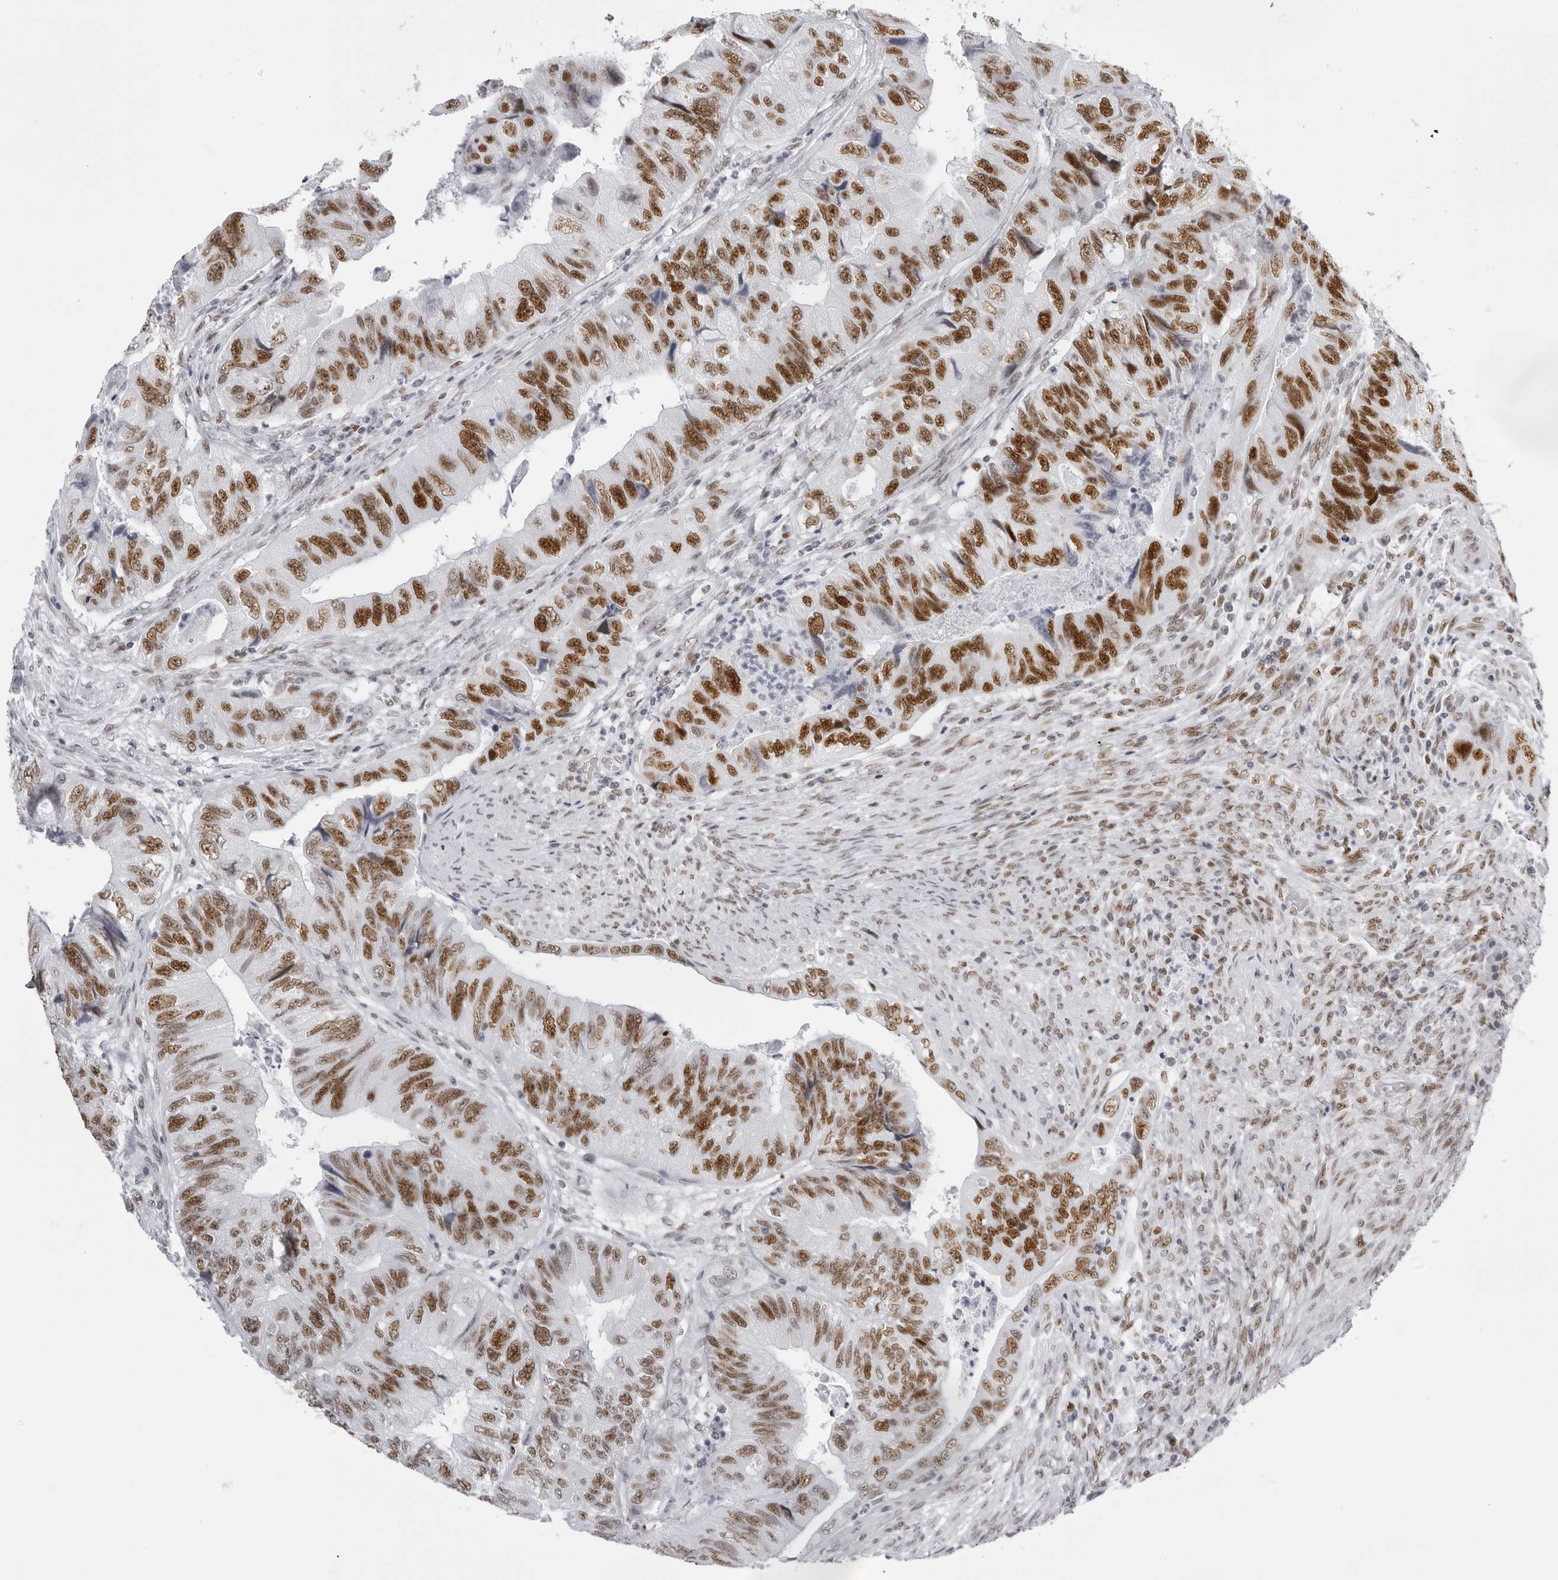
{"staining": {"intensity": "strong", "quantity": ">75%", "location": "nuclear"}, "tissue": "colorectal cancer", "cell_type": "Tumor cells", "image_type": "cancer", "snomed": [{"axis": "morphology", "description": "Adenocarcinoma, NOS"}, {"axis": "topography", "description": "Rectum"}], "caption": "Colorectal cancer (adenocarcinoma) tissue exhibits strong nuclear positivity in approximately >75% of tumor cells, visualized by immunohistochemistry. The protein of interest is shown in brown color, while the nuclei are stained blue.", "gene": "IRF2BP2", "patient": {"sex": "male", "age": 63}}